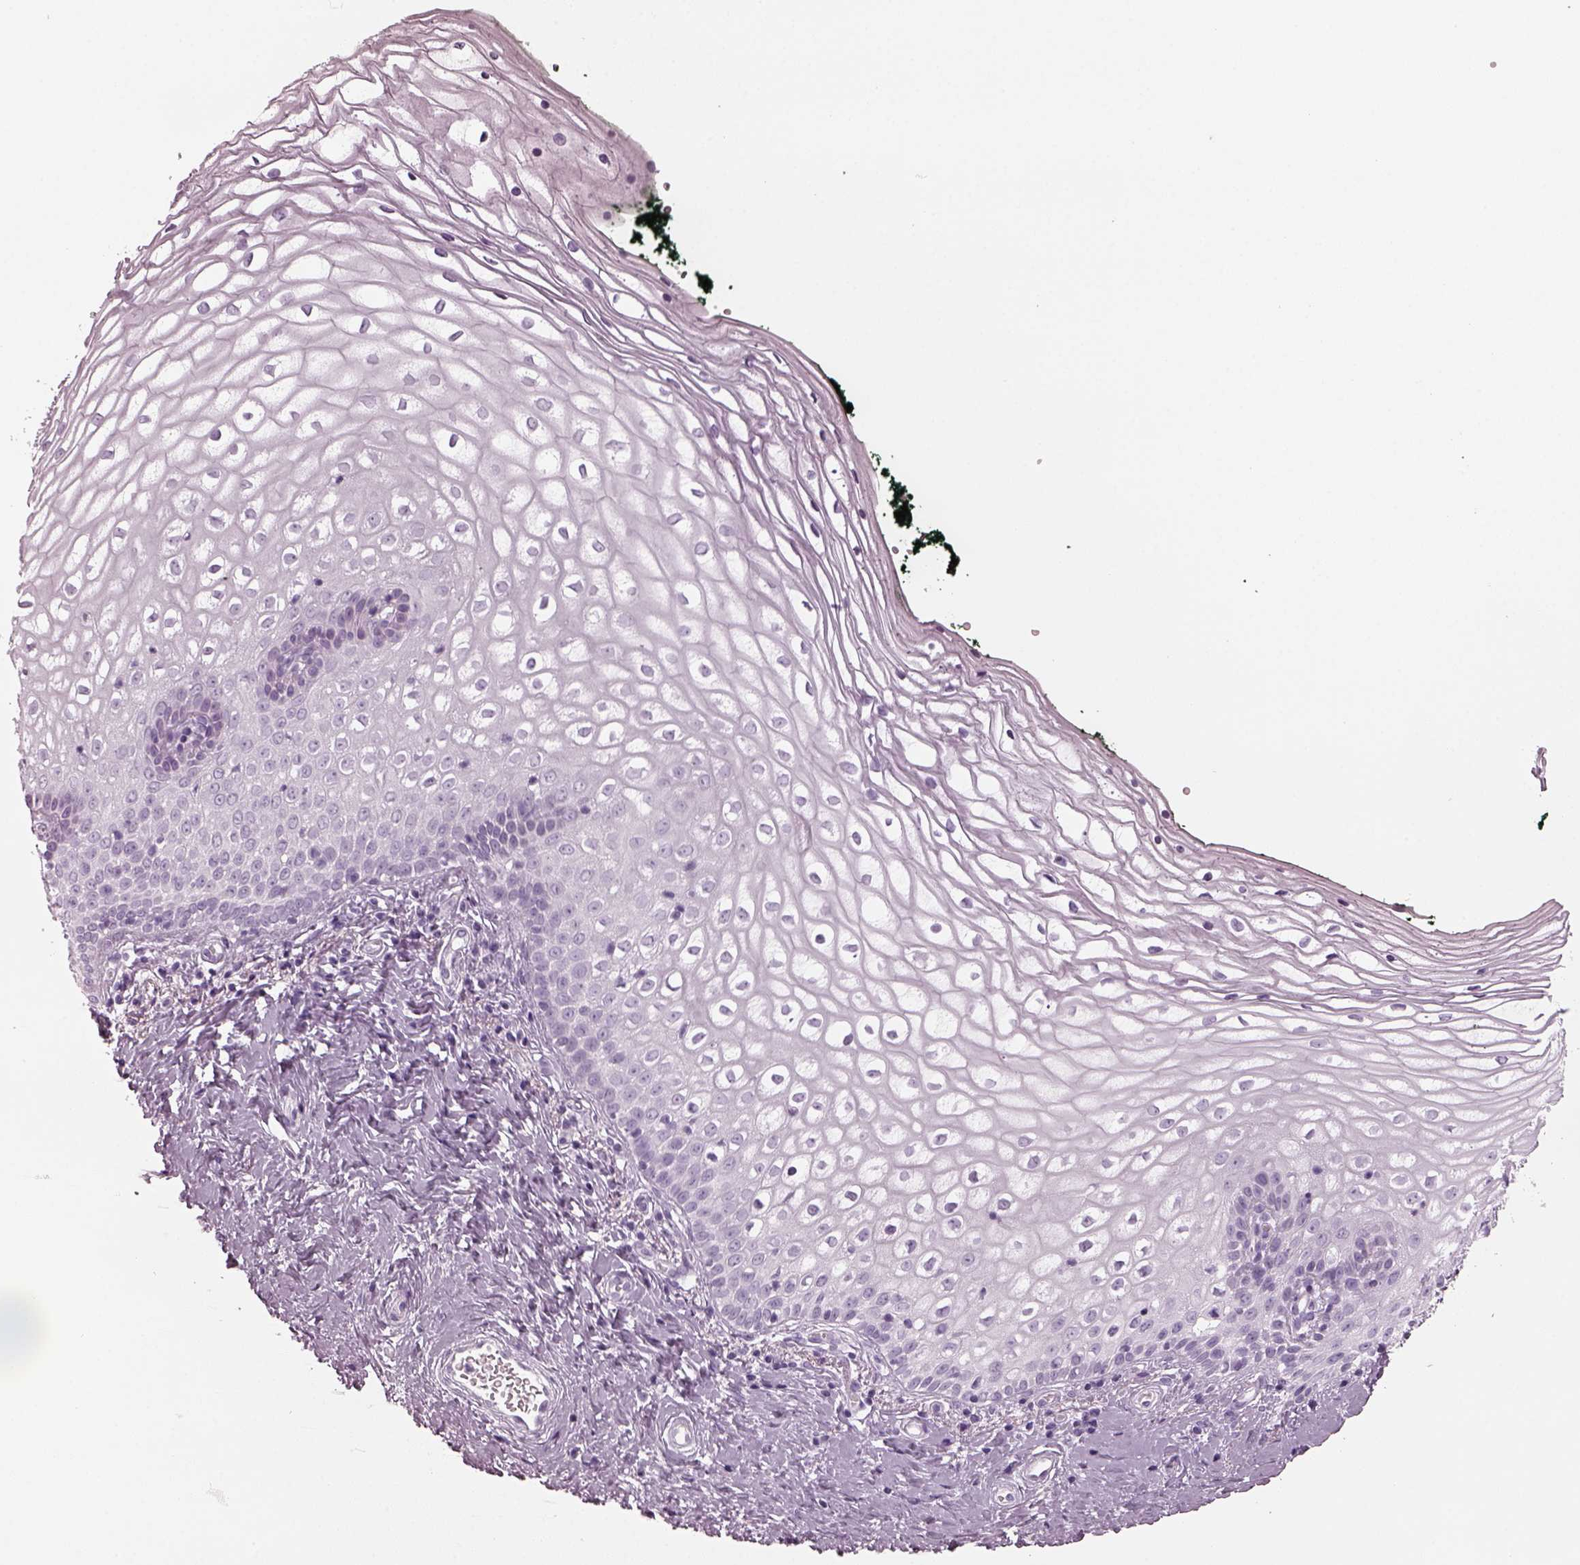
{"staining": {"intensity": "negative", "quantity": "none", "location": "none"}, "tissue": "vagina", "cell_type": "Squamous epithelial cells", "image_type": "normal", "snomed": [{"axis": "morphology", "description": "Normal tissue, NOS"}, {"axis": "topography", "description": "Vagina"}], "caption": "Immunohistochemical staining of benign vagina exhibits no significant positivity in squamous epithelial cells. (Brightfield microscopy of DAB (3,3'-diaminobenzidine) IHC at high magnification).", "gene": "RCVRN", "patient": {"sex": "female", "age": 47}}